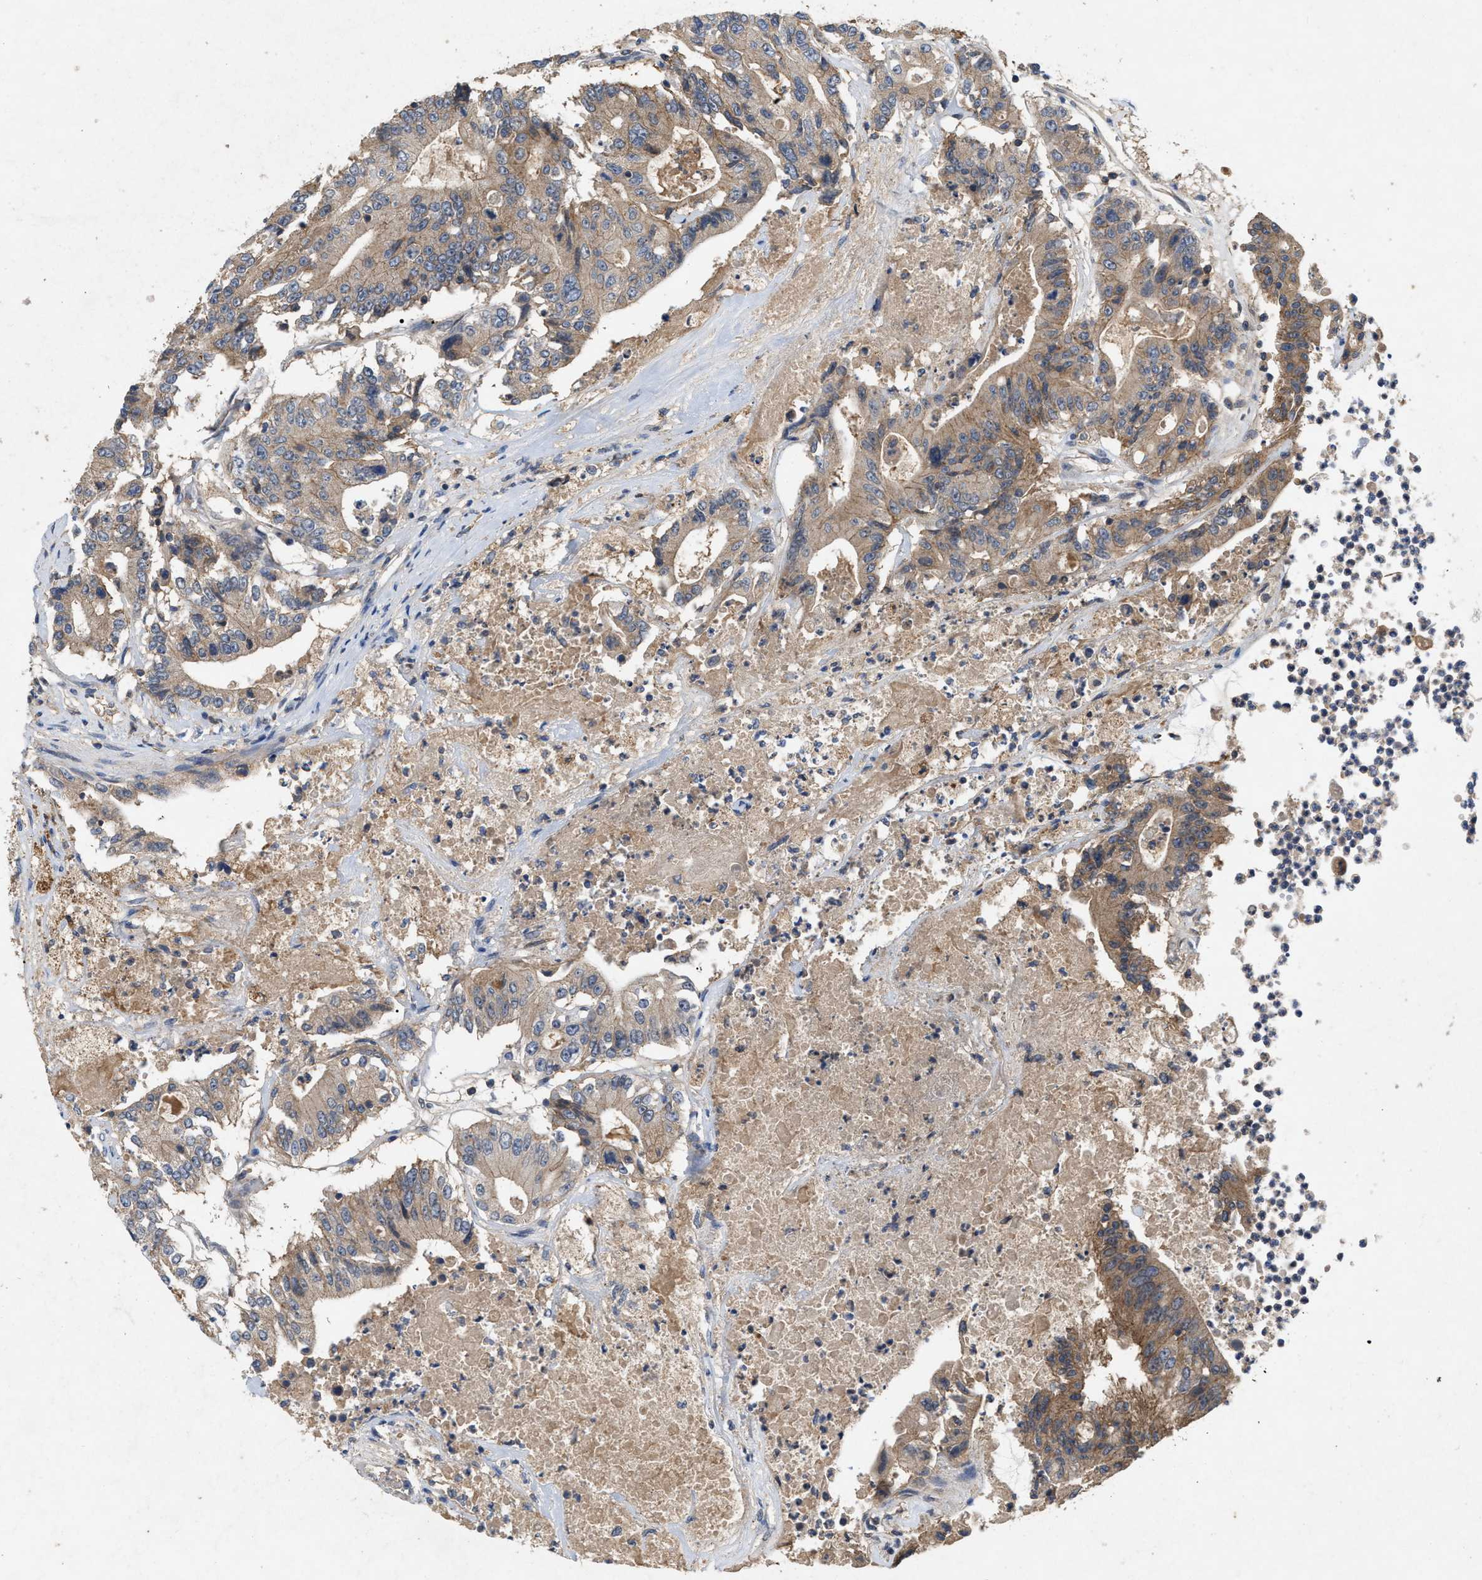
{"staining": {"intensity": "weak", "quantity": ">75%", "location": "cytoplasmic/membranous"}, "tissue": "colorectal cancer", "cell_type": "Tumor cells", "image_type": "cancer", "snomed": [{"axis": "morphology", "description": "Adenocarcinoma, NOS"}, {"axis": "topography", "description": "Colon"}], "caption": "A histopathology image showing weak cytoplasmic/membranous expression in about >75% of tumor cells in colorectal cancer, as visualized by brown immunohistochemical staining.", "gene": "LPAR2", "patient": {"sex": "female", "age": 77}}